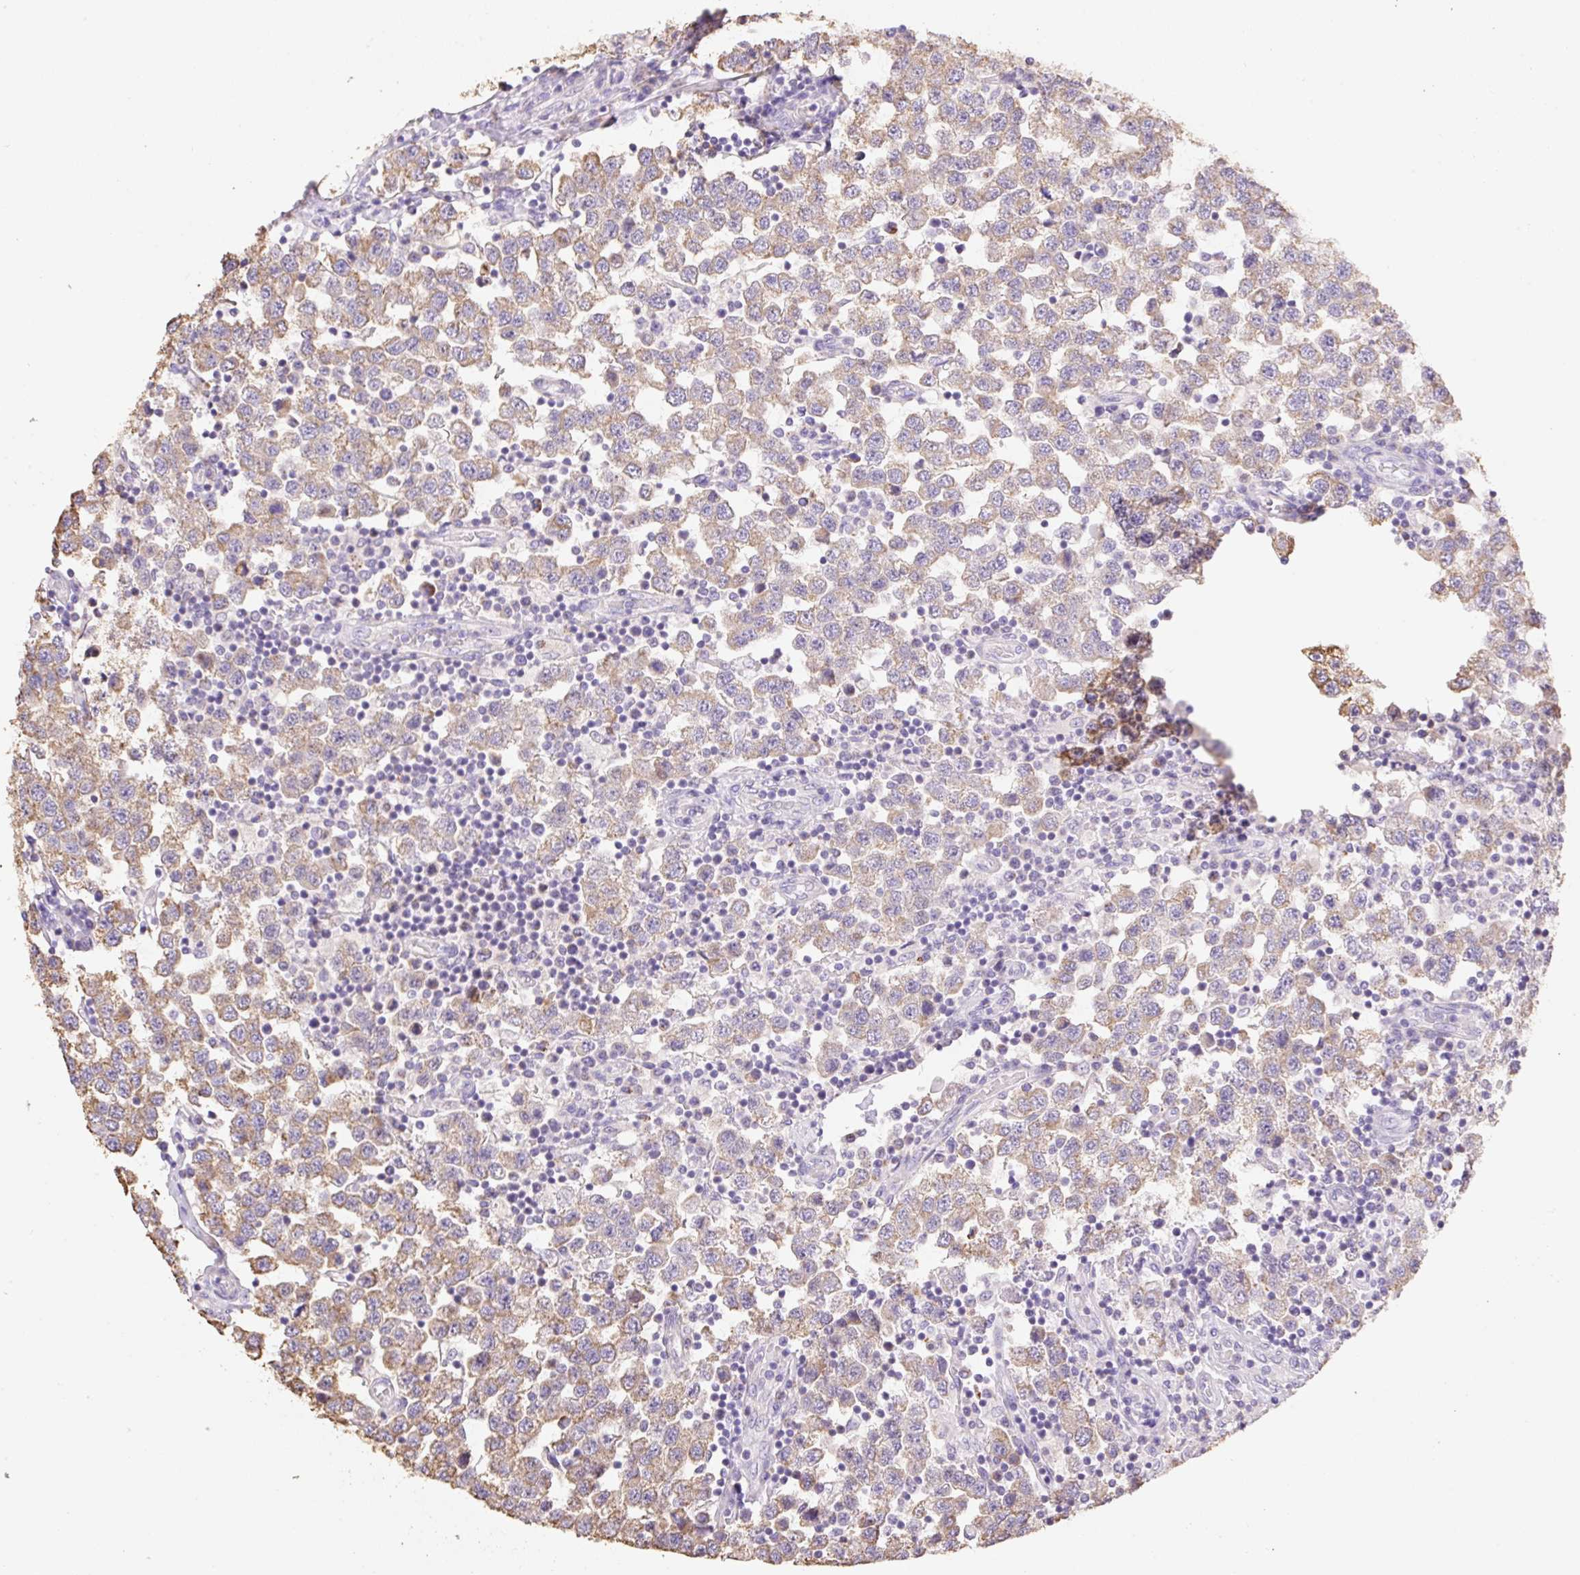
{"staining": {"intensity": "weak", "quantity": ">75%", "location": "cytoplasmic/membranous"}, "tissue": "testis cancer", "cell_type": "Tumor cells", "image_type": "cancer", "snomed": [{"axis": "morphology", "description": "Seminoma, NOS"}, {"axis": "topography", "description": "Testis"}], "caption": "Immunohistochemistry histopathology image of human testis cancer stained for a protein (brown), which displays low levels of weak cytoplasmic/membranous positivity in about >75% of tumor cells.", "gene": "COPZ2", "patient": {"sex": "male", "age": 34}}